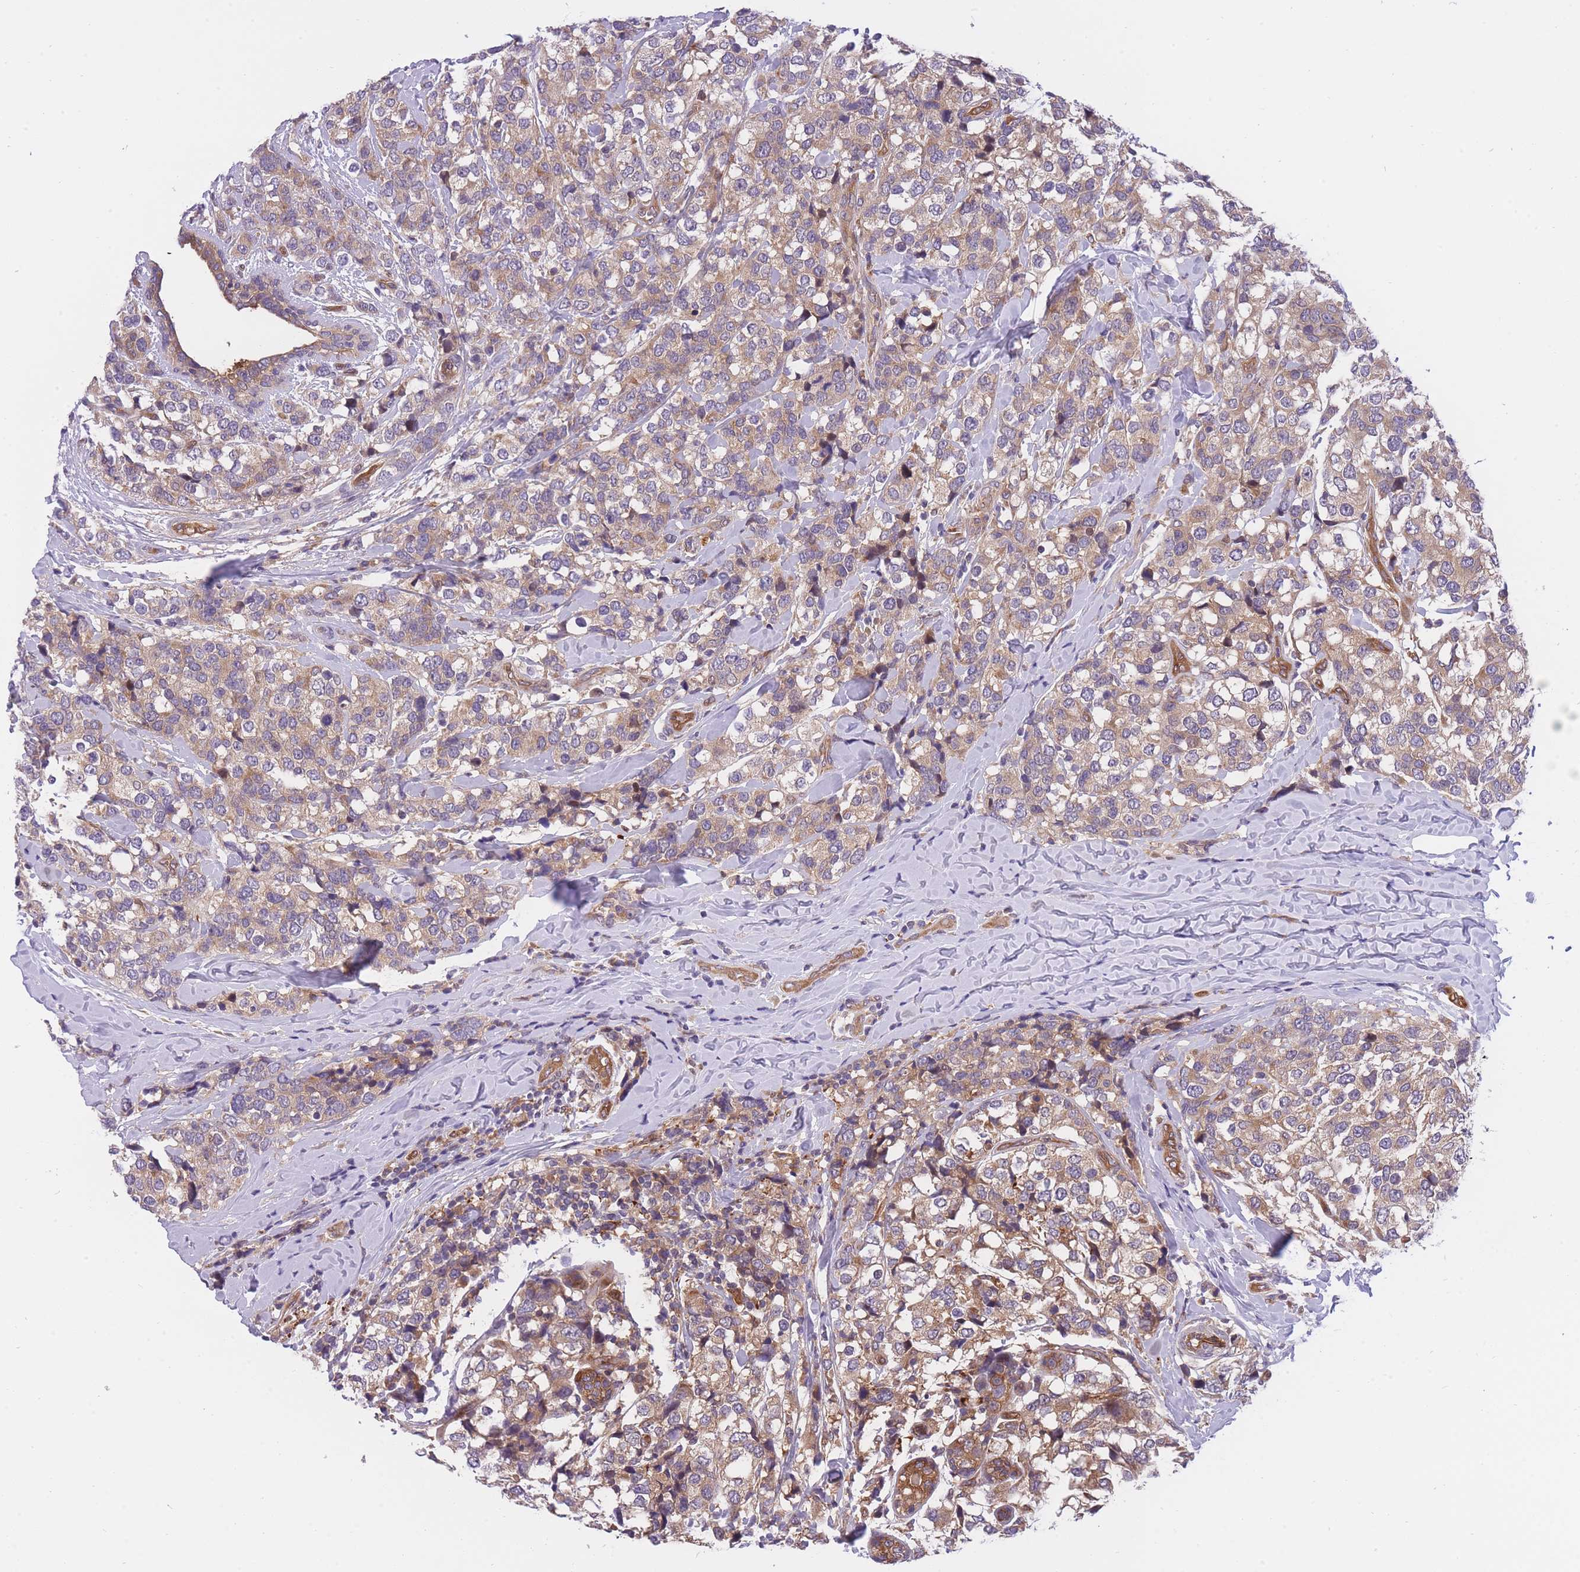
{"staining": {"intensity": "moderate", "quantity": ">75%", "location": "cytoplasmic/membranous"}, "tissue": "breast cancer", "cell_type": "Tumor cells", "image_type": "cancer", "snomed": [{"axis": "morphology", "description": "Lobular carcinoma"}, {"axis": "topography", "description": "Breast"}], "caption": "Protein expression analysis of human breast lobular carcinoma reveals moderate cytoplasmic/membranous staining in about >75% of tumor cells.", "gene": "CRYGN", "patient": {"sex": "female", "age": 59}}